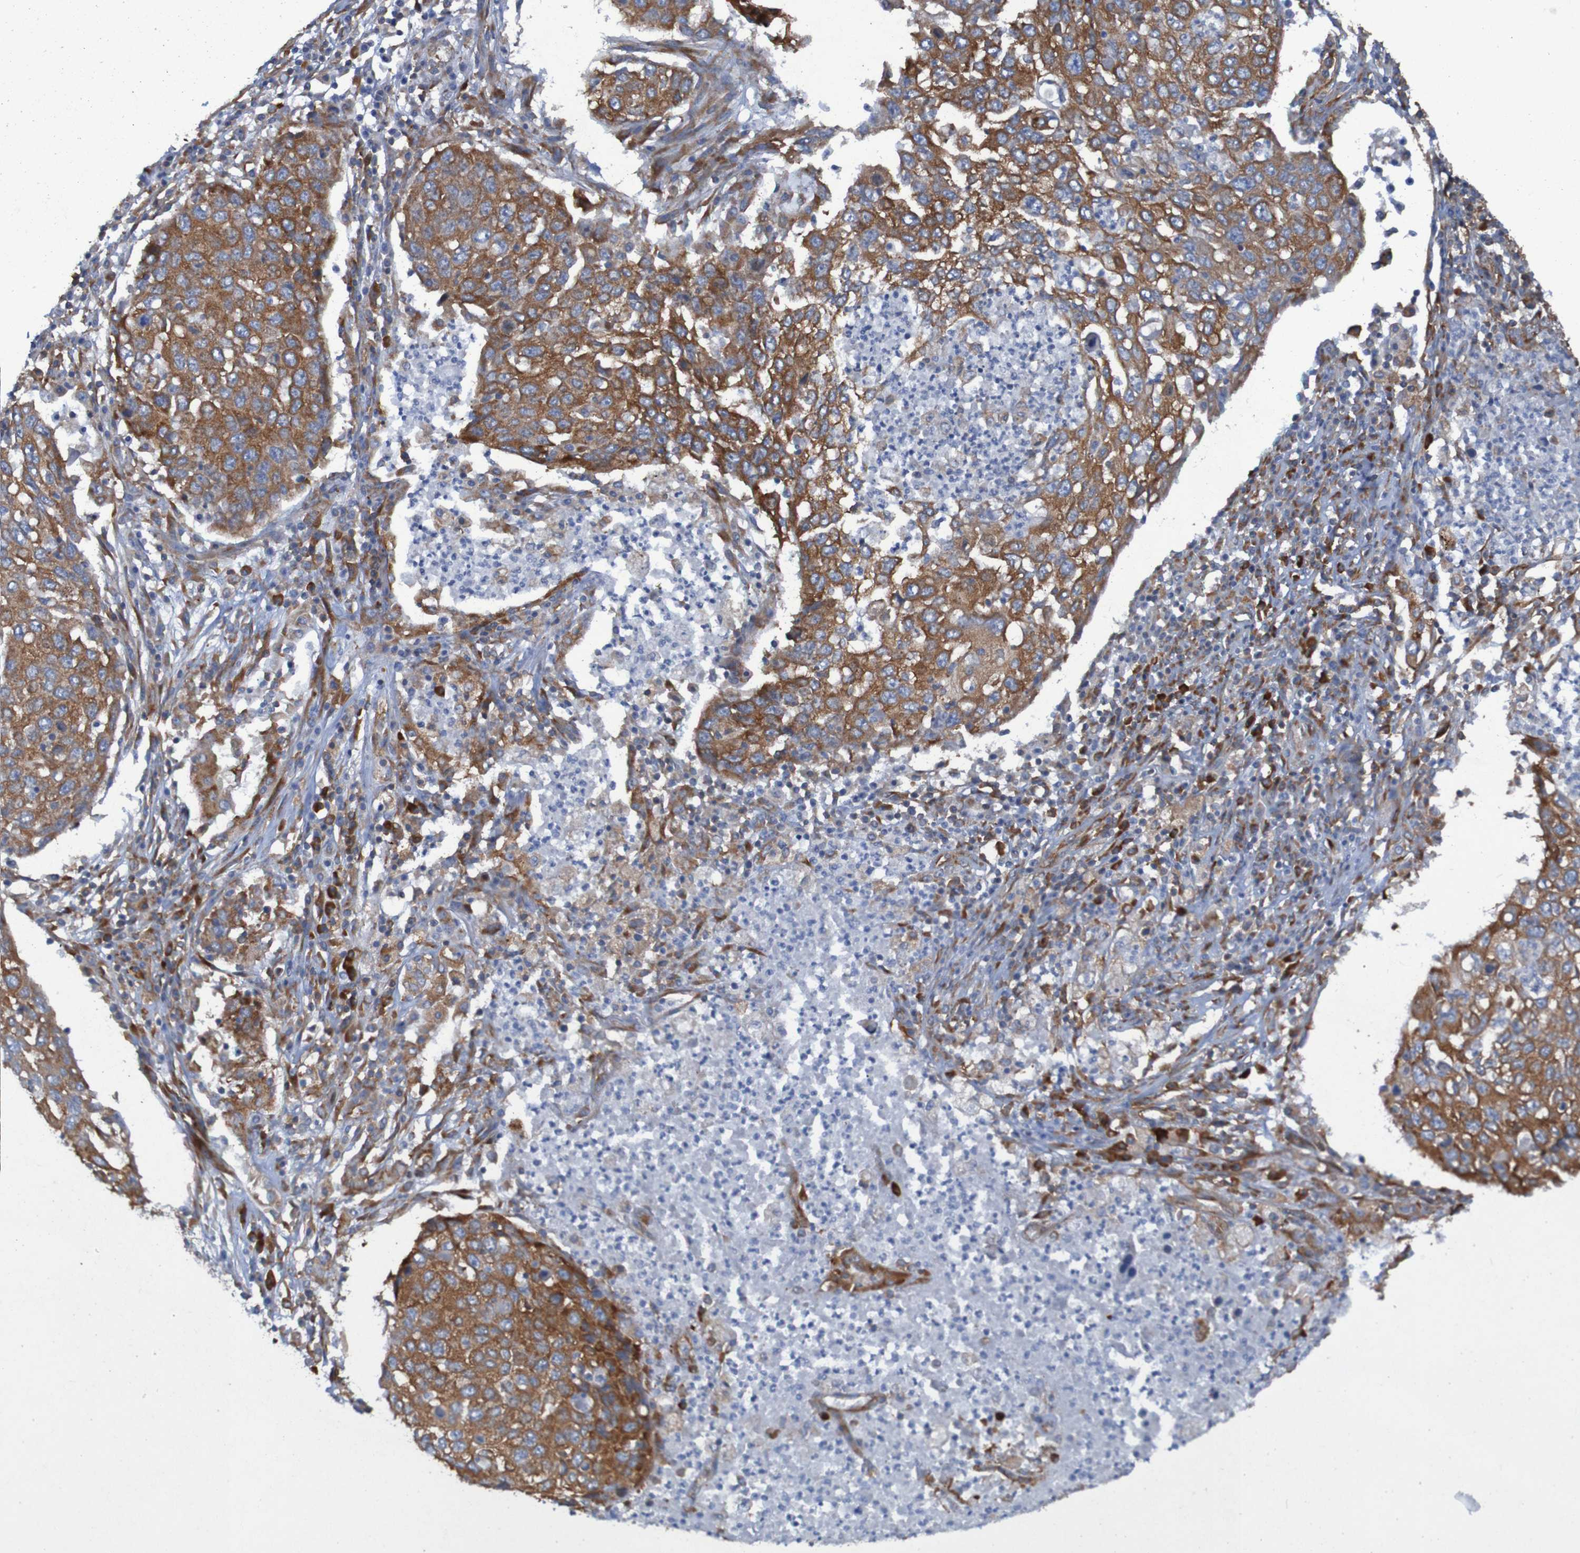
{"staining": {"intensity": "strong", "quantity": ">75%", "location": "cytoplasmic/membranous"}, "tissue": "lung cancer", "cell_type": "Tumor cells", "image_type": "cancer", "snomed": [{"axis": "morphology", "description": "Squamous cell carcinoma, NOS"}, {"axis": "topography", "description": "Lung"}], "caption": "DAB immunohistochemical staining of human squamous cell carcinoma (lung) displays strong cytoplasmic/membranous protein expression in approximately >75% of tumor cells. (Stains: DAB in brown, nuclei in blue, Microscopy: brightfield microscopy at high magnification).", "gene": "RPL10", "patient": {"sex": "female", "age": 63}}